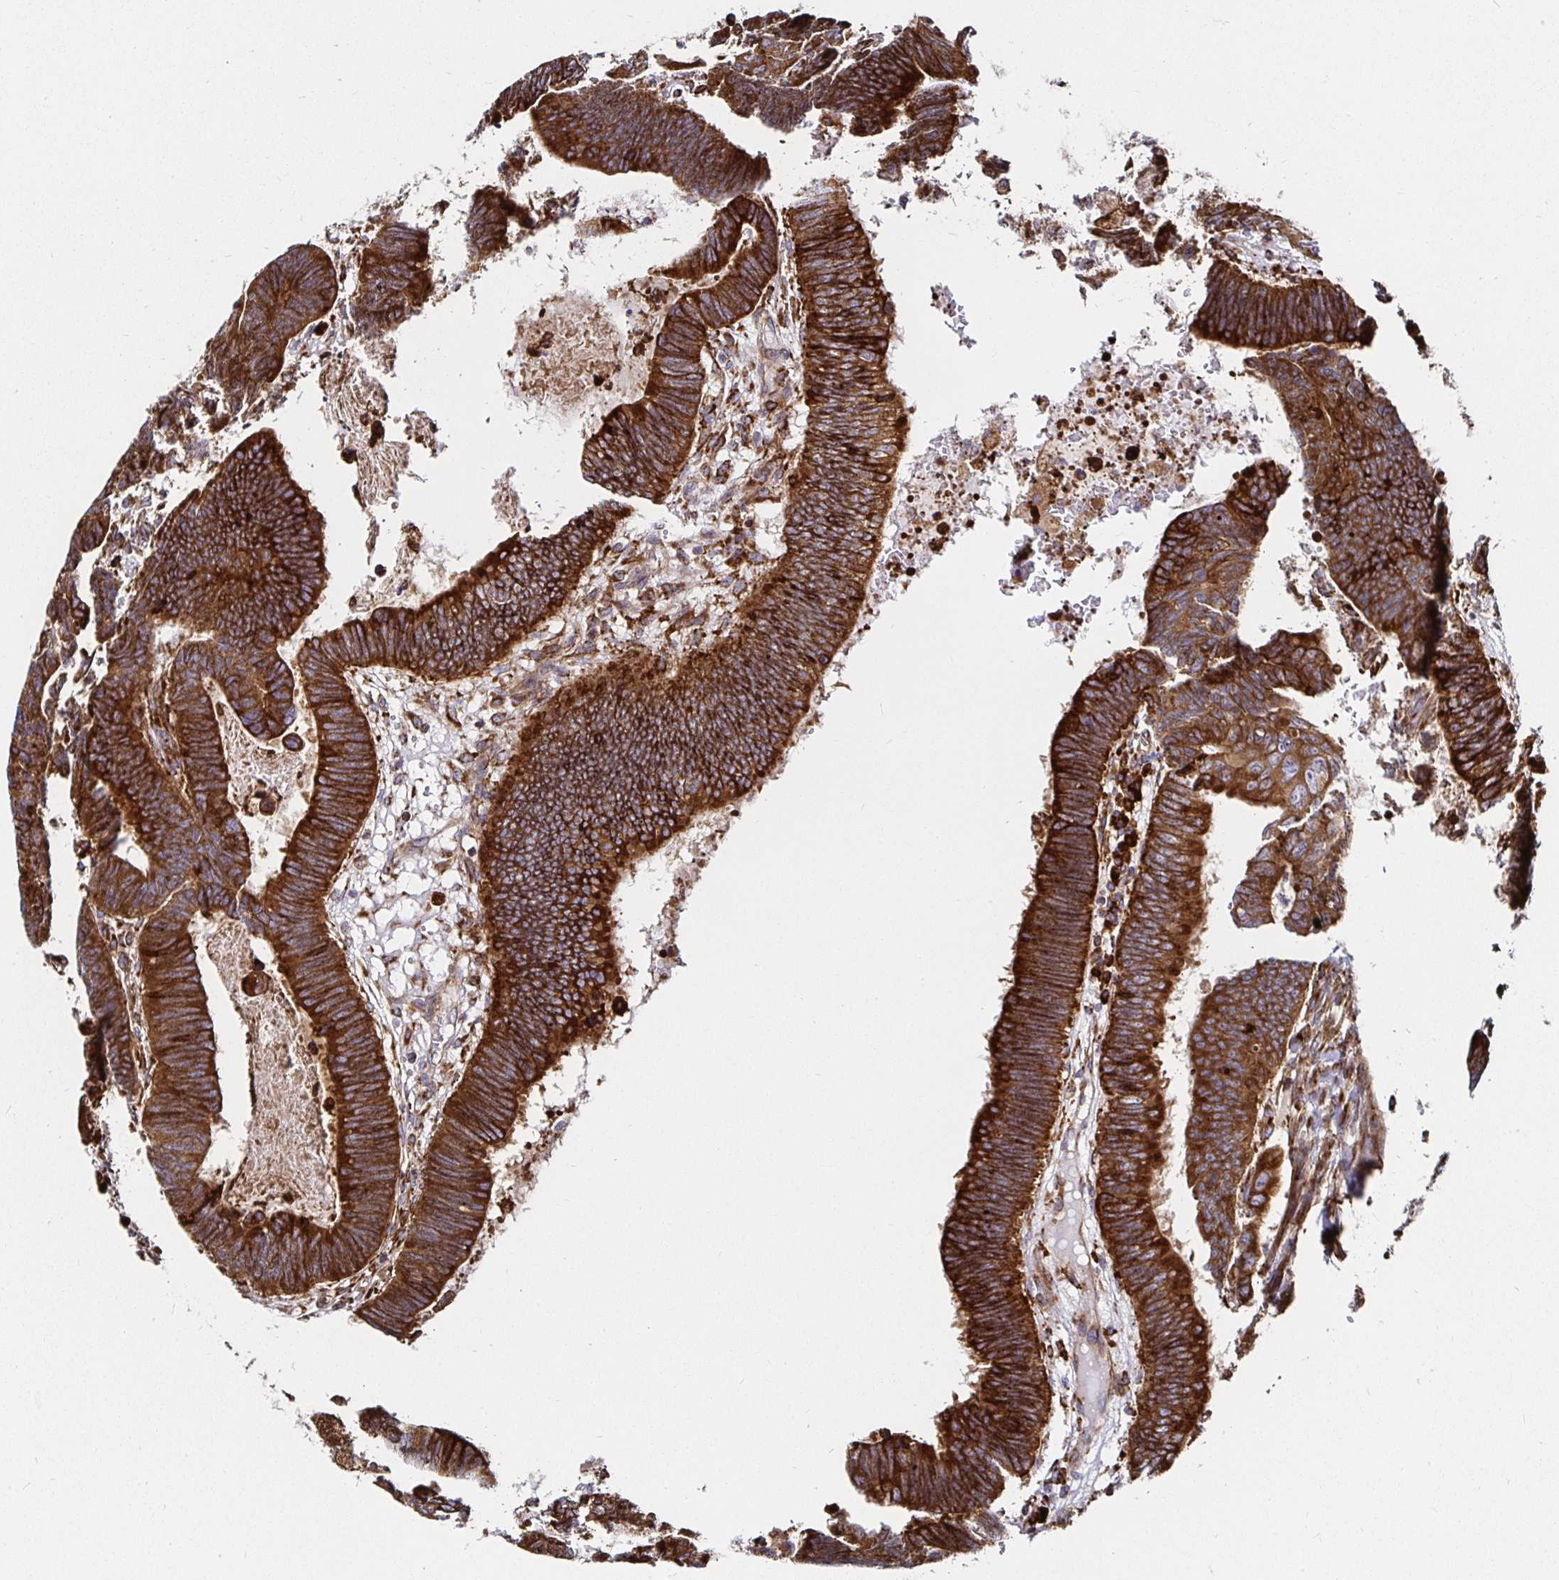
{"staining": {"intensity": "strong", "quantity": ">75%", "location": "cytoplasmic/membranous"}, "tissue": "colorectal cancer", "cell_type": "Tumor cells", "image_type": "cancer", "snomed": [{"axis": "morphology", "description": "Adenocarcinoma, NOS"}, {"axis": "topography", "description": "Colon"}], "caption": "IHC photomicrograph of human adenocarcinoma (colorectal) stained for a protein (brown), which displays high levels of strong cytoplasmic/membranous positivity in about >75% of tumor cells.", "gene": "SMYD3", "patient": {"sex": "male", "age": 62}}